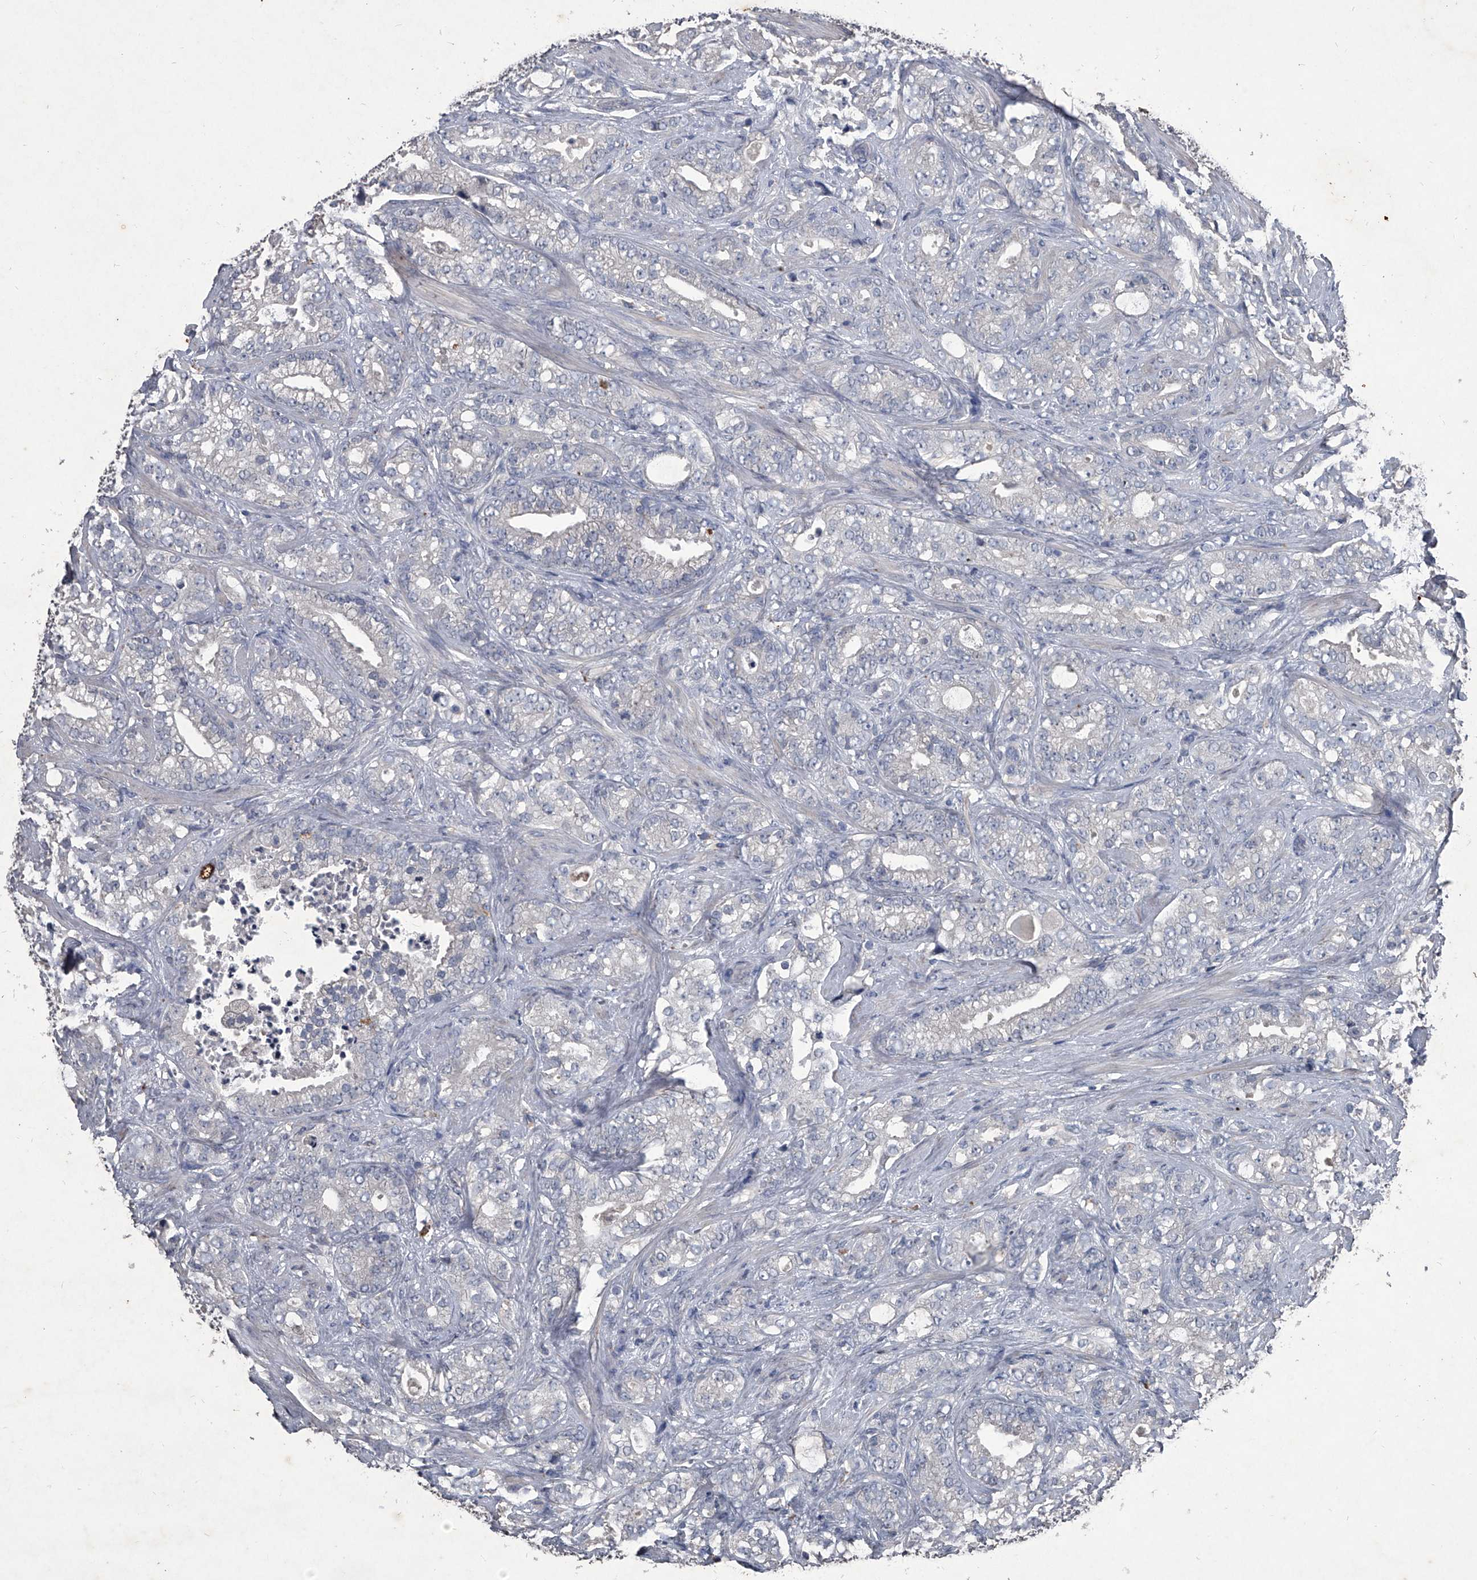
{"staining": {"intensity": "negative", "quantity": "none", "location": "none"}, "tissue": "prostate cancer", "cell_type": "Tumor cells", "image_type": "cancer", "snomed": [{"axis": "morphology", "description": "Adenocarcinoma, High grade"}, {"axis": "topography", "description": "Prostate and seminal vesicle, NOS"}], "caption": "There is no significant staining in tumor cells of prostate cancer.", "gene": "MAPKAP1", "patient": {"sex": "male", "age": 67}}